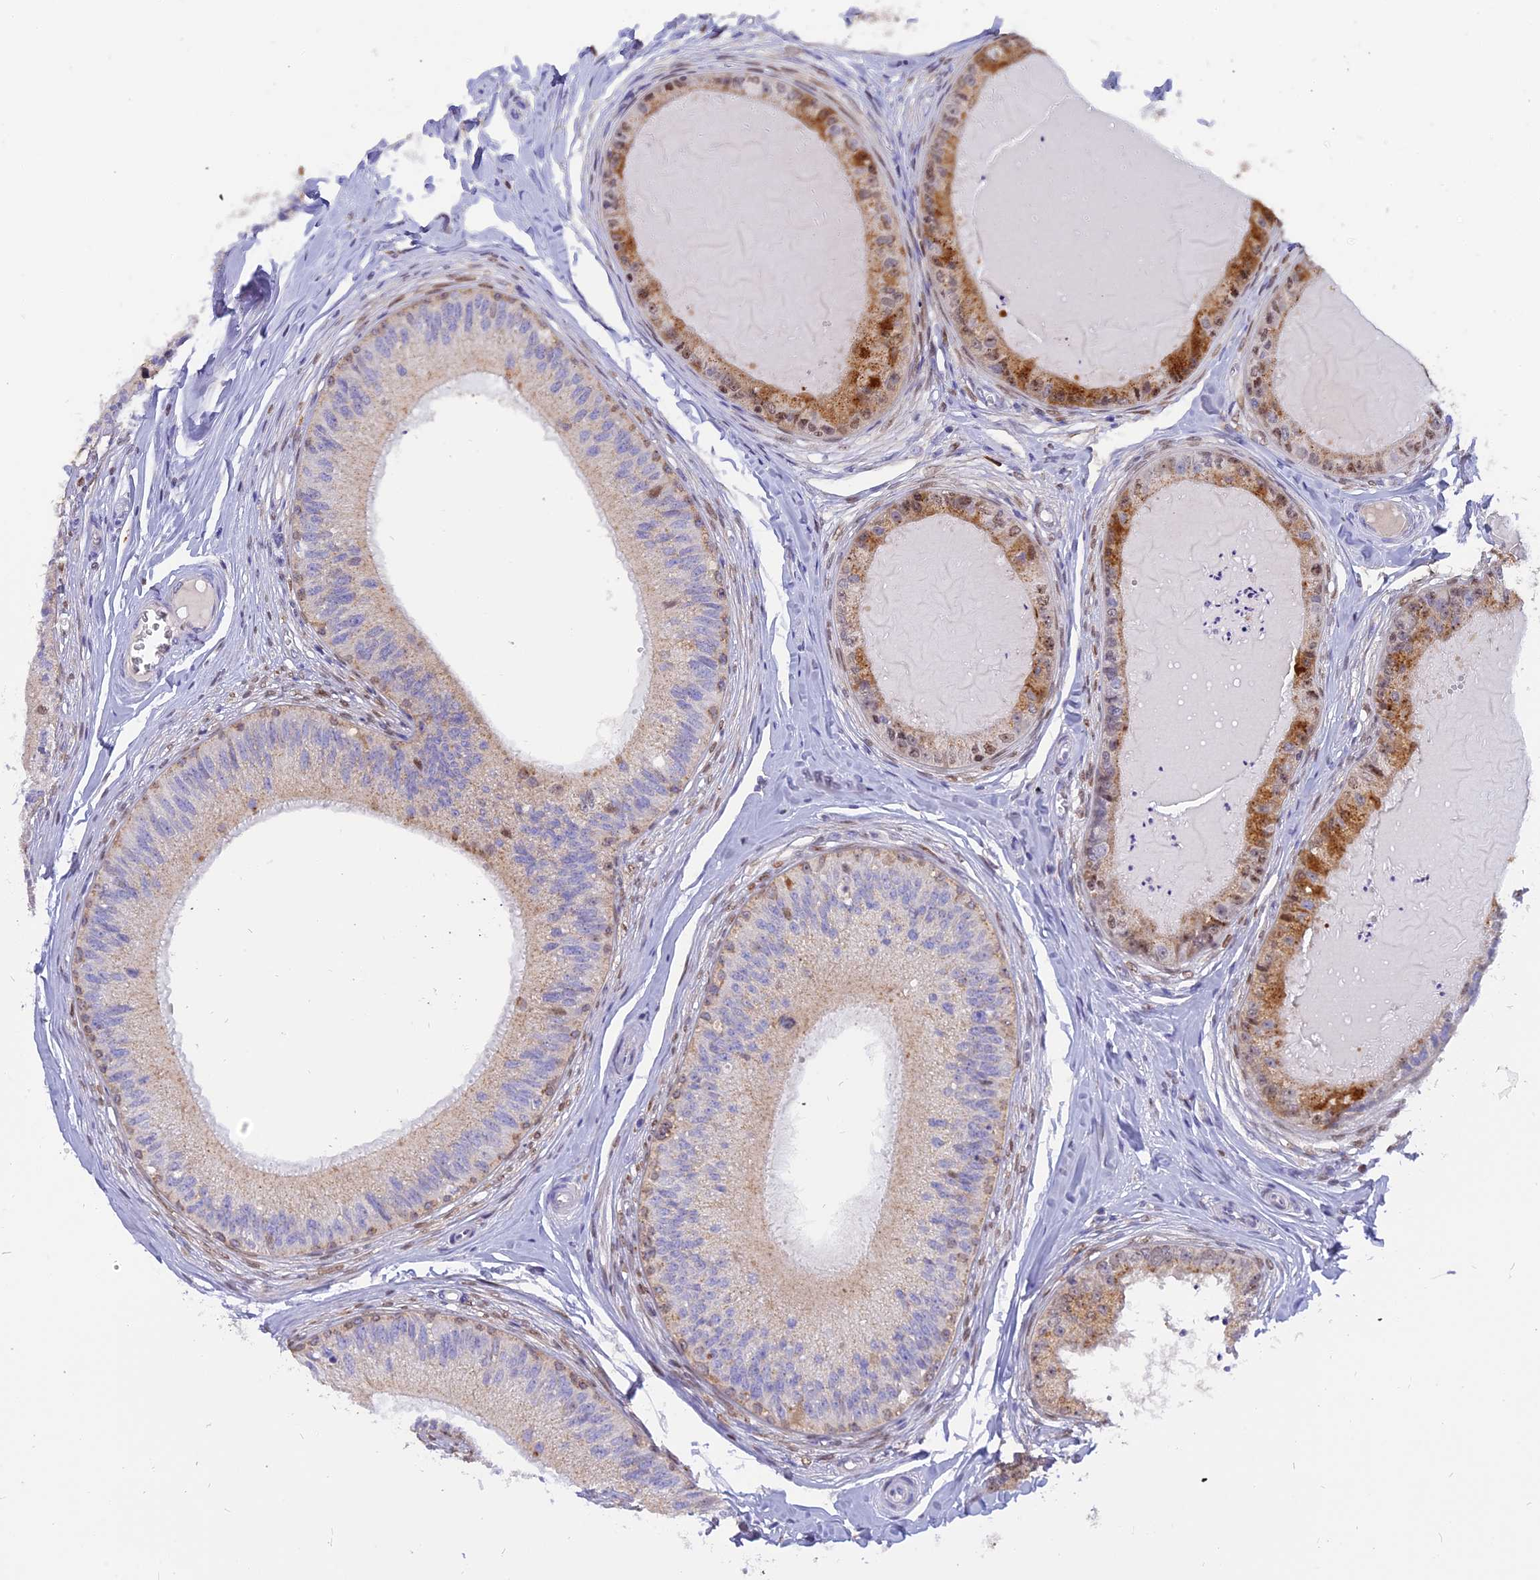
{"staining": {"intensity": "moderate", "quantity": "<25%", "location": "cytoplasmic/membranous,nuclear"}, "tissue": "epididymis", "cell_type": "Glandular cells", "image_type": "normal", "snomed": [{"axis": "morphology", "description": "Normal tissue, NOS"}, {"axis": "topography", "description": "Epididymis"}], "caption": "The histopathology image shows staining of normal epididymis, revealing moderate cytoplasmic/membranous,nuclear protein expression (brown color) within glandular cells.", "gene": "CENPV", "patient": {"sex": "male", "age": 31}}